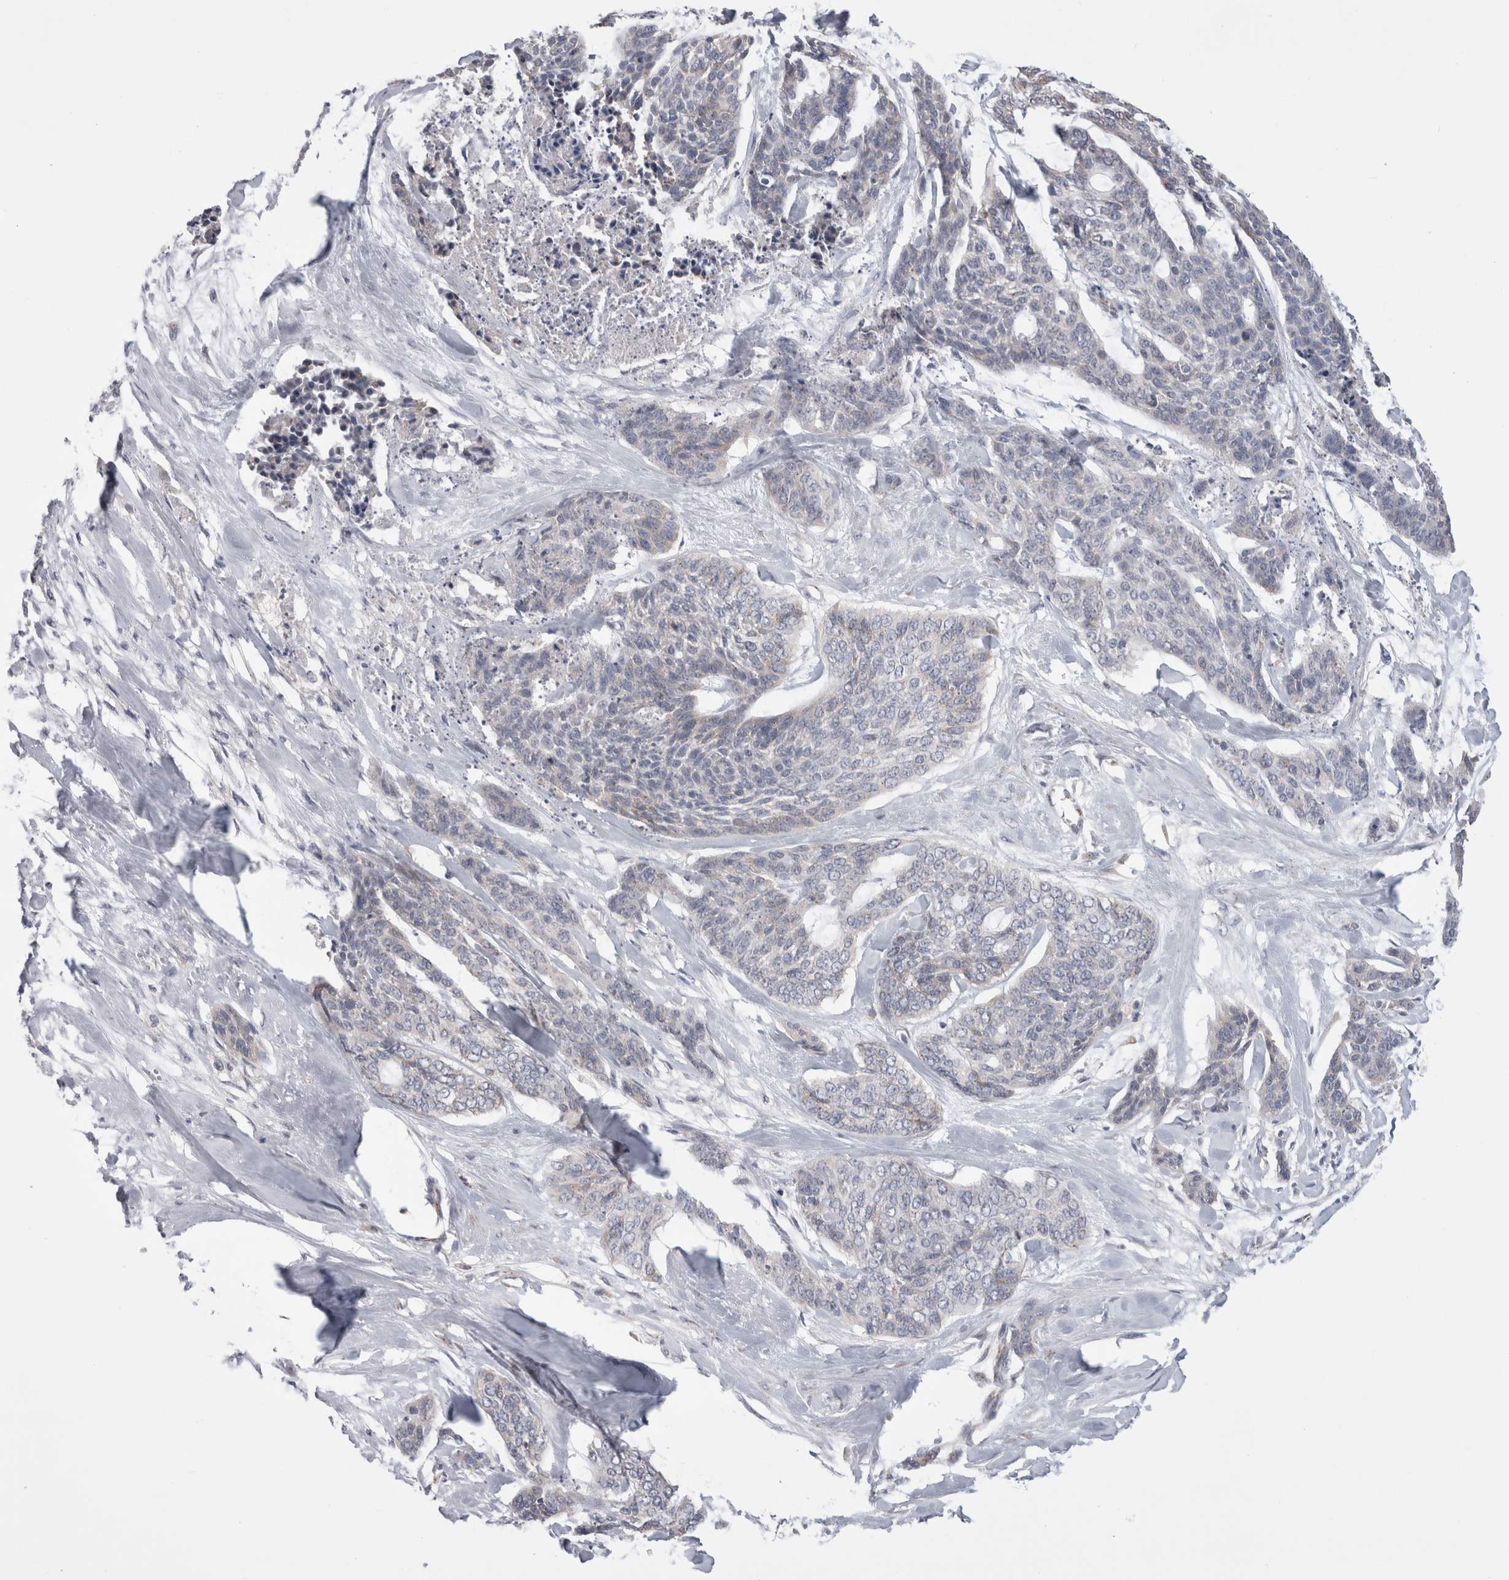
{"staining": {"intensity": "negative", "quantity": "none", "location": "none"}, "tissue": "skin cancer", "cell_type": "Tumor cells", "image_type": "cancer", "snomed": [{"axis": "morphology", "description": "Basal cell carcinoma"}, {"axis": "topography", "description": "Skin"}], "caption": "Protein analysis of basal cell carcinoma (skin) reveals no significant positivity in tumor cells.", "gene": "ZNF341", "patient": {"sex": "female", "age": 64}}